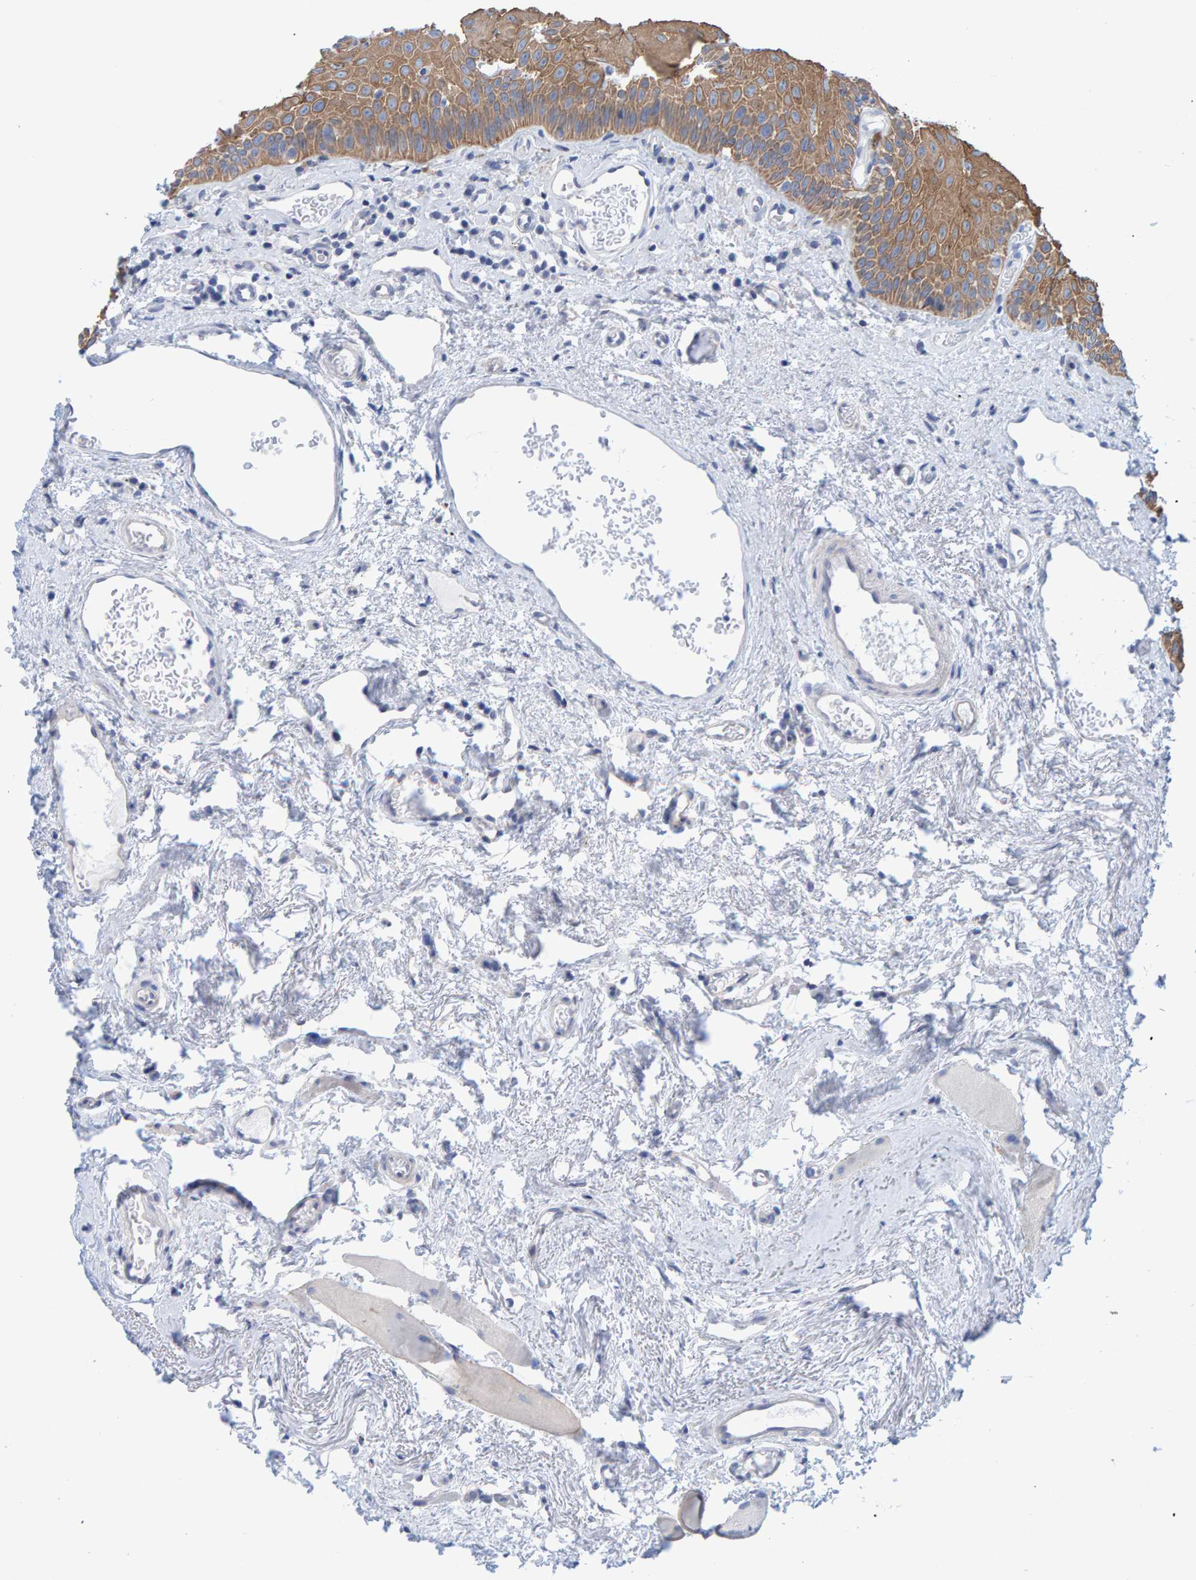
{"staining": {"intensity": "moderate", "quantity": ">75%", "location": "cytoplasmic/membranous"}, "tissue": "oral mucosa", "cell_type": "Squamous epithelial cells", "image_type": "normal", "snomed": [{"axis": "morphology", "description": "Normal tissue, NOS"}, {"axis": "topography", "description": "Skeletal muscle"}, {"axis": "topography", "description": "Oral tissue"}, {"axis": "topography", "description": "Peripheral nerve tissue"}], "caption": "This micrograph exhibits immunohistochemistry staining of unremarkable human oral mucosa, with medium moderate cytoplasmic/membranous positivity in approximately >75% of squamous epithelial cells.", "gene": "JAKMIP3", "patient": {"sex": "female", "age": 84}}